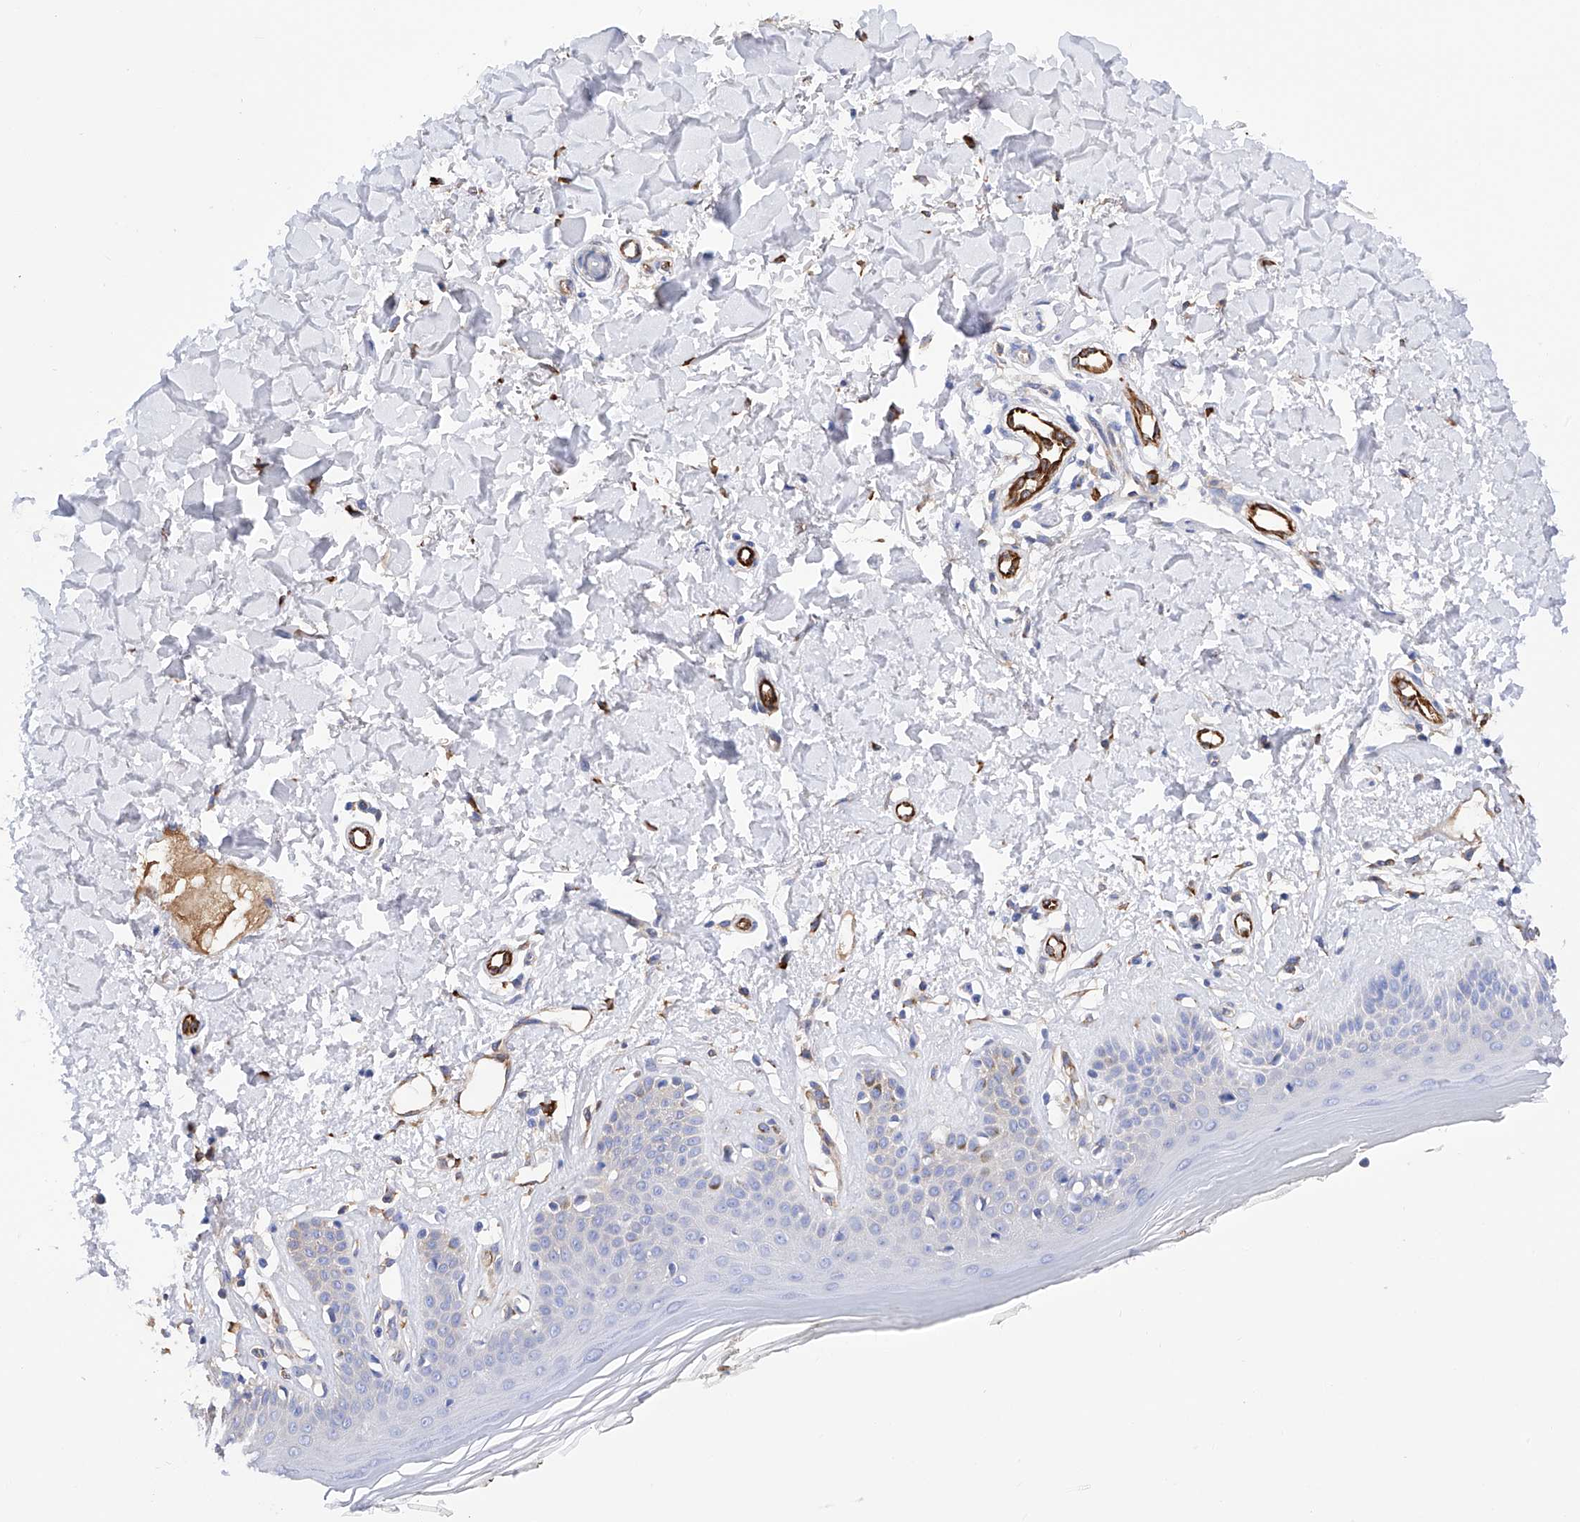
{"staining": {"intensity": "moderate", "quantity": ">75%", "location": "cytoplasmic/membranous"}, "tissue": "skin", "cell_type": "Fibroblasts", "image_type": "normal", "snomed": [{"axis": "morphology", "description": "Normal tissue, NOS"}, {"axis": "topography", "description": "Skin"}], "caption": "DAB (3,3'-diaminobenzidine) immunohistochemical staining of unremarkable human skin displays moderate cytoplasmic/membranous protein expression in approximately >75% of fibroblasts.", "gene": "PDIA5", "patient": {"sex": "female", "age": 64}}